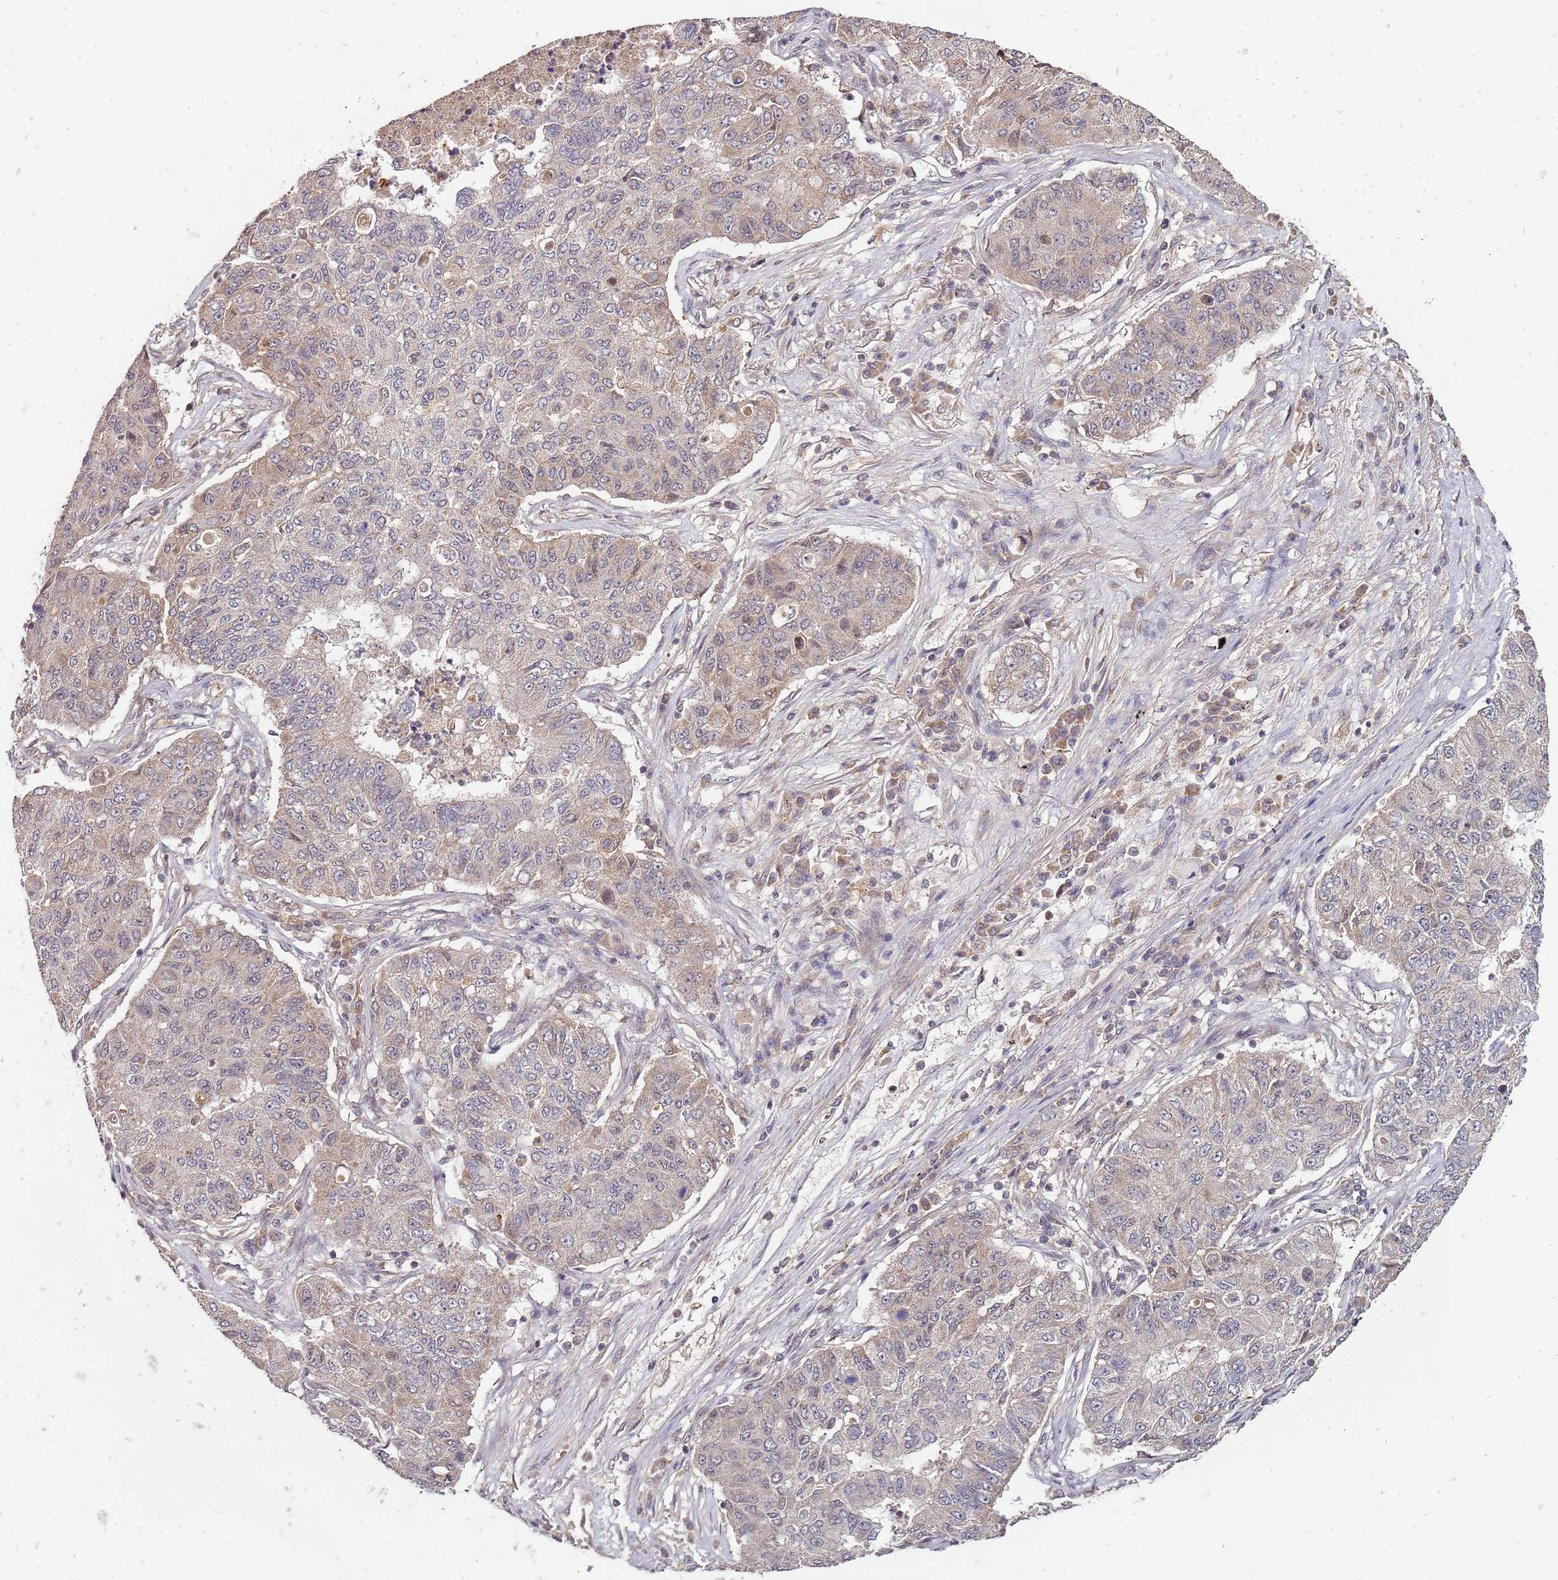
{"staining": {"intensity": "weak", "quantity": "25%-75%", "location": "cytoplasmic/membranous"}, "tissue": "lung cancer", "cell_type": "Tumor cells", "image_type": "cancer", "snomed": [{"axis": "morphology", "description": "Squamous cell carcinoma, NOS"}, {"axis": "topography", "description": "Lung"}], "caption": "Brown immunohistochemical staining in lung squamous cell carcinoma displays weak cytoplasmic/membranous staining in approximately 25%-75% of tumor cells.", "gene": "LIN37", "patient": {"sex": "male", "age": 74}}